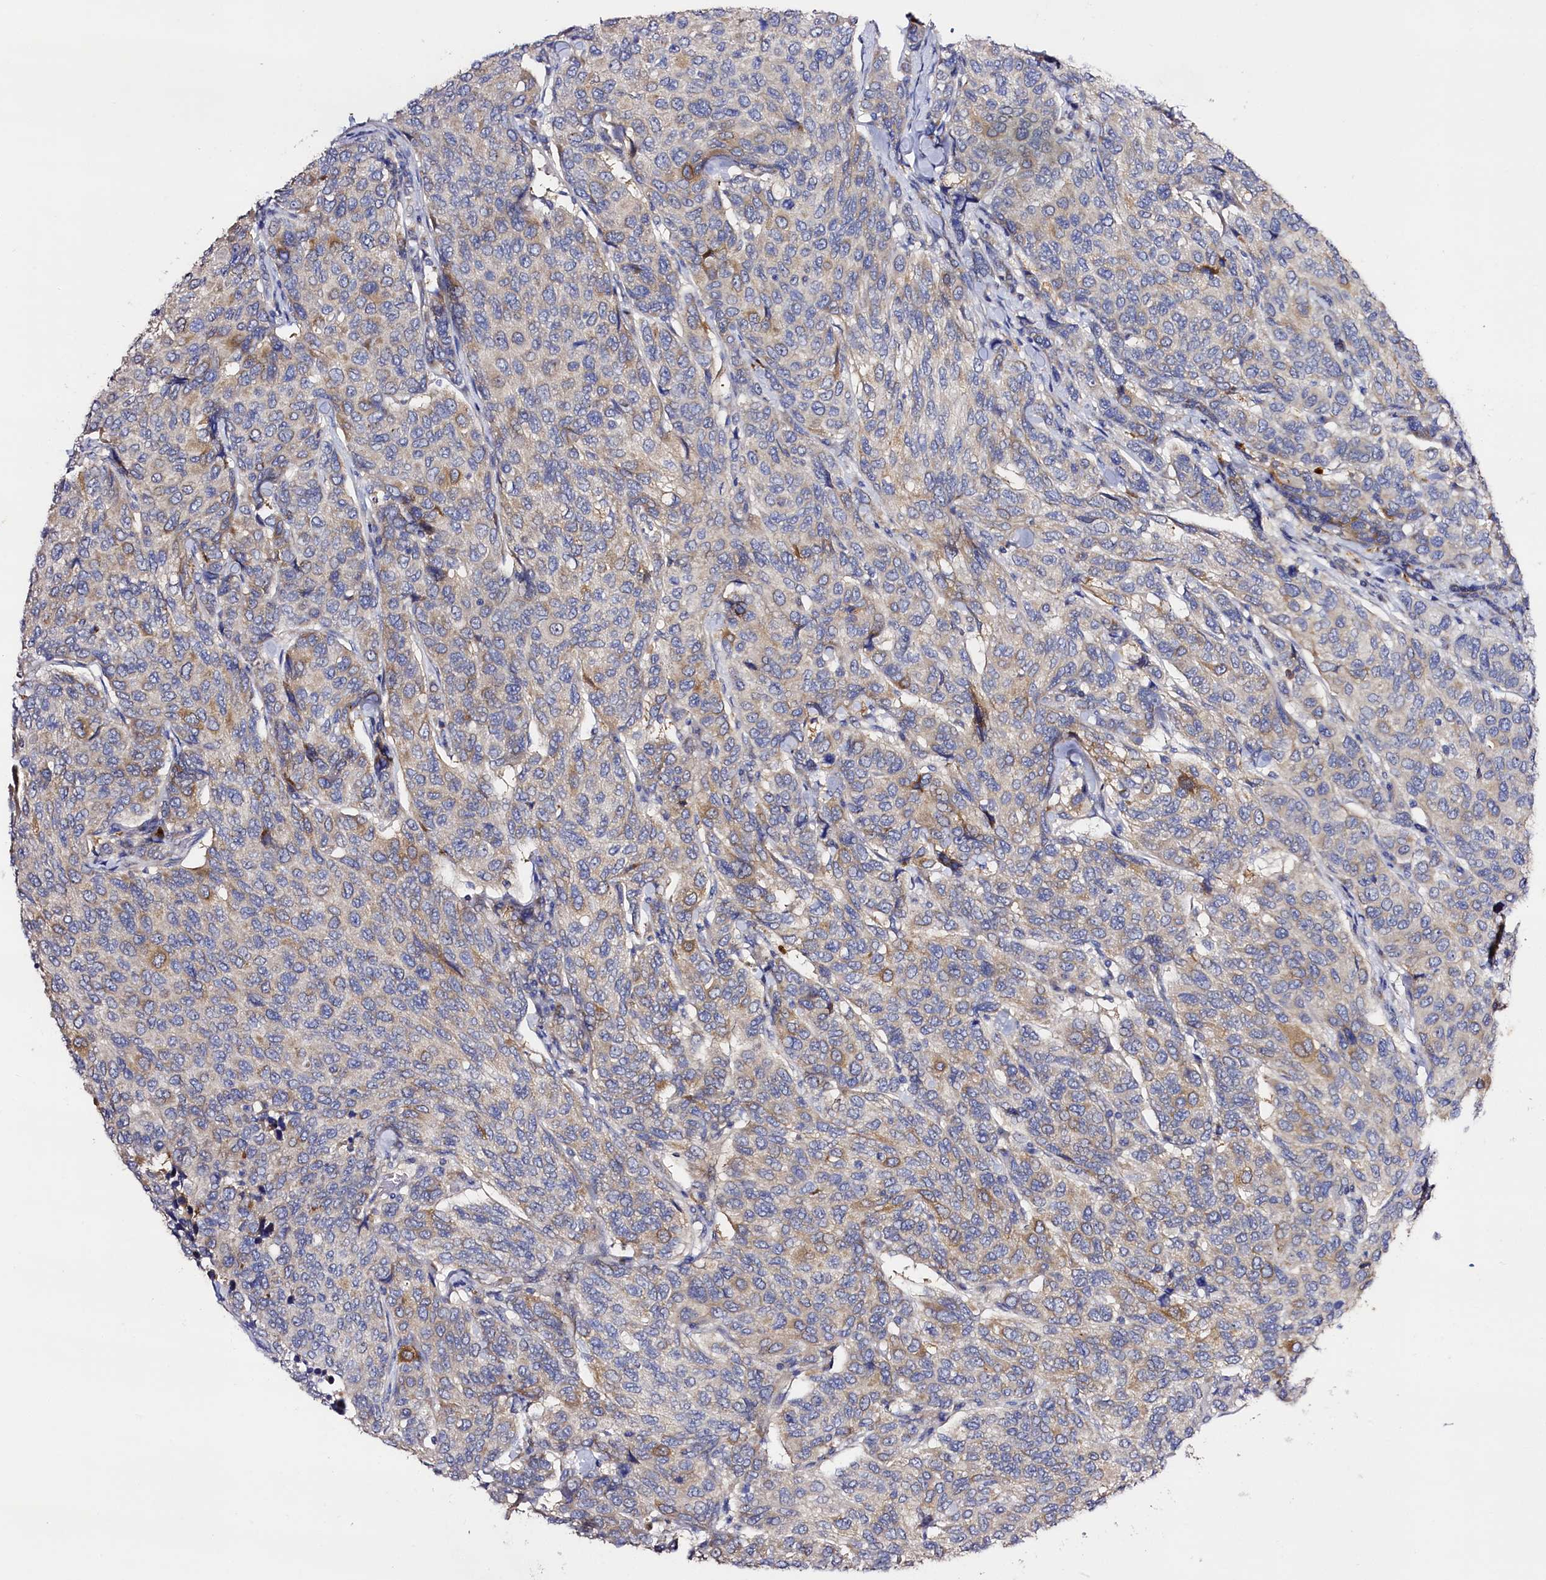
{"staining": {"intensity": "weak", "quantity": "25%-75%", "location": "cytoplasmic/membranous"}, "tissue": "breast cancer", "cell_type": "Tumor cells", "image_type": "cancer", "snomed": [{"axis": "morphology", "description": "Duct carcinoma"}, {"axis": "topography", "description": "Breast"}], "caption": "Breast cancer (invasive ductal carcinoma) tissue displays weak cytoplasmic/membranous expression in approximately 25%-75% of tumor cells Nuclei are stained in blue.", "gene": "SLC7A1", "patient": {"sex": "female", "age": 55}}